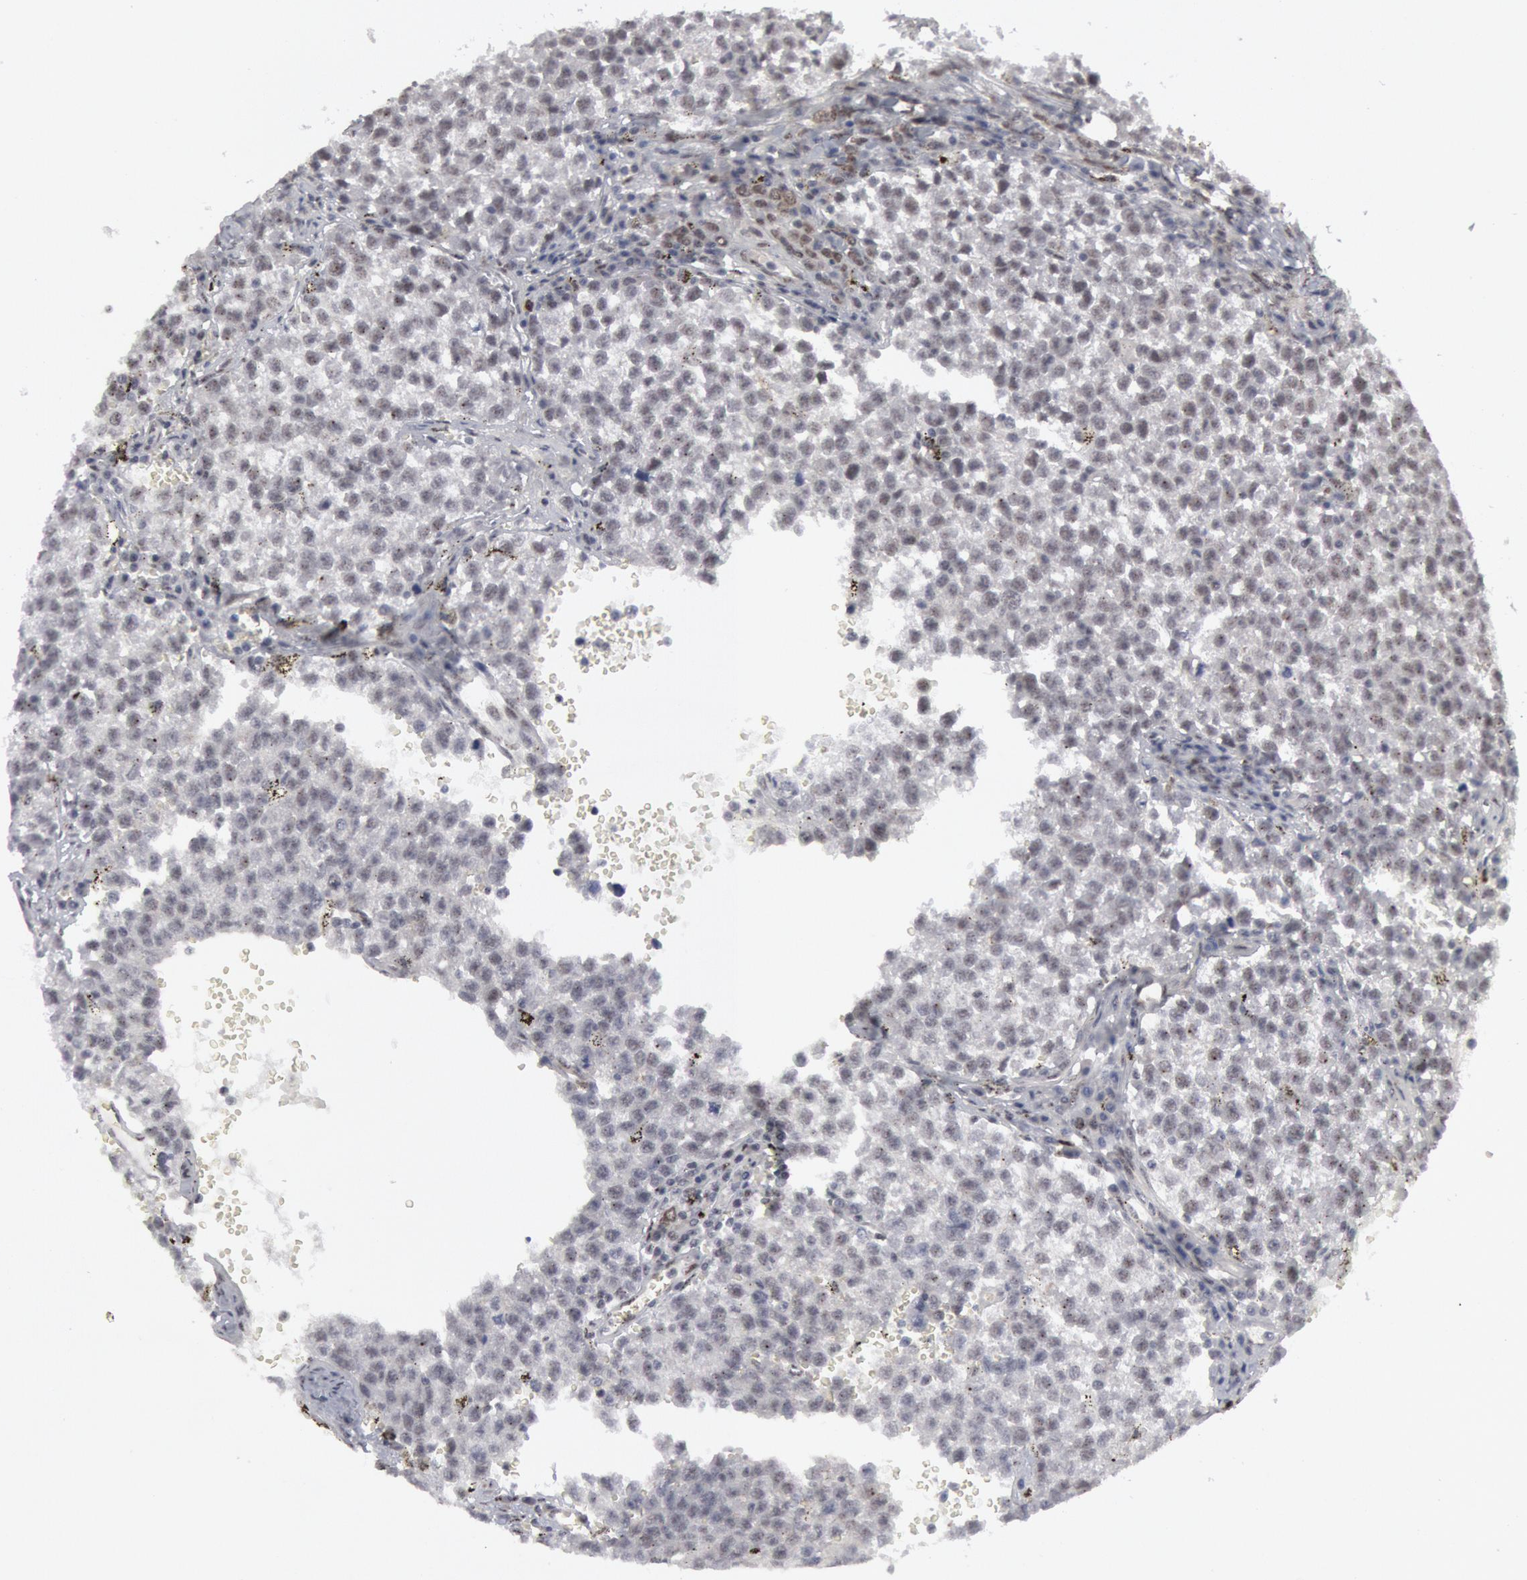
{"staining": {"intensity": "negative", "quantity": "none", "location": "none"}, "tissue": "testis cancer", "cell_type": "Tumor cells", "image_type": "cancer", "snomed": [{"axis": "morphology", "description": "Seminoma, NOS"}, {"axis": "topography", "description": "Testis"}], "caption": "The micrograph exhibits no significant positivity in tumor cells of testis cancer (seminoma).", "gene": "FOXO1", "patient": {"sex": "male", "age": 35}}